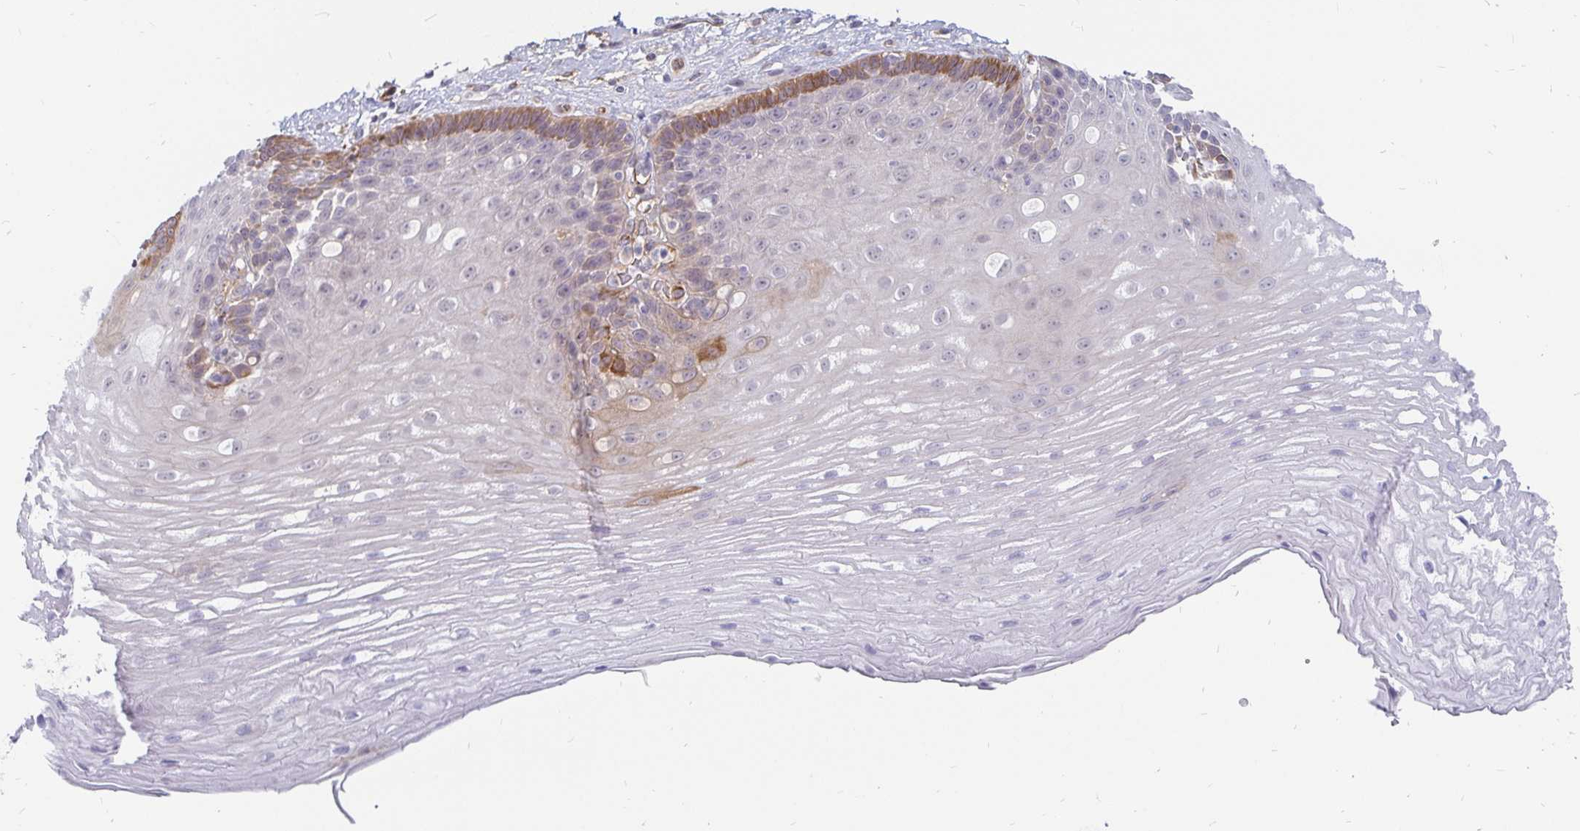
{"staining": {"intensity": "moderate", "quantity": "<25%", "location": "cytoplasmic/membranous"}, "tissue": "esophagus", "cell_type": "Squamous epithelial cells", "image_type": "normal", "snomed": [{"axis": "morphology", "description": "Normal tissue, NOS"}, {"axis": "topography", "description": "Esophagus"}], "caption": "Immunohistochemical staining of normal human esophagus shows moderate cytoplasmic/membranous protein expression in approximately <25% of squamous epithelial cells. (DAB IHC with brightfield microscopy, high magnification).", "gene": "CCDC85A", "patient": {"sex": "male", "age": 62}}